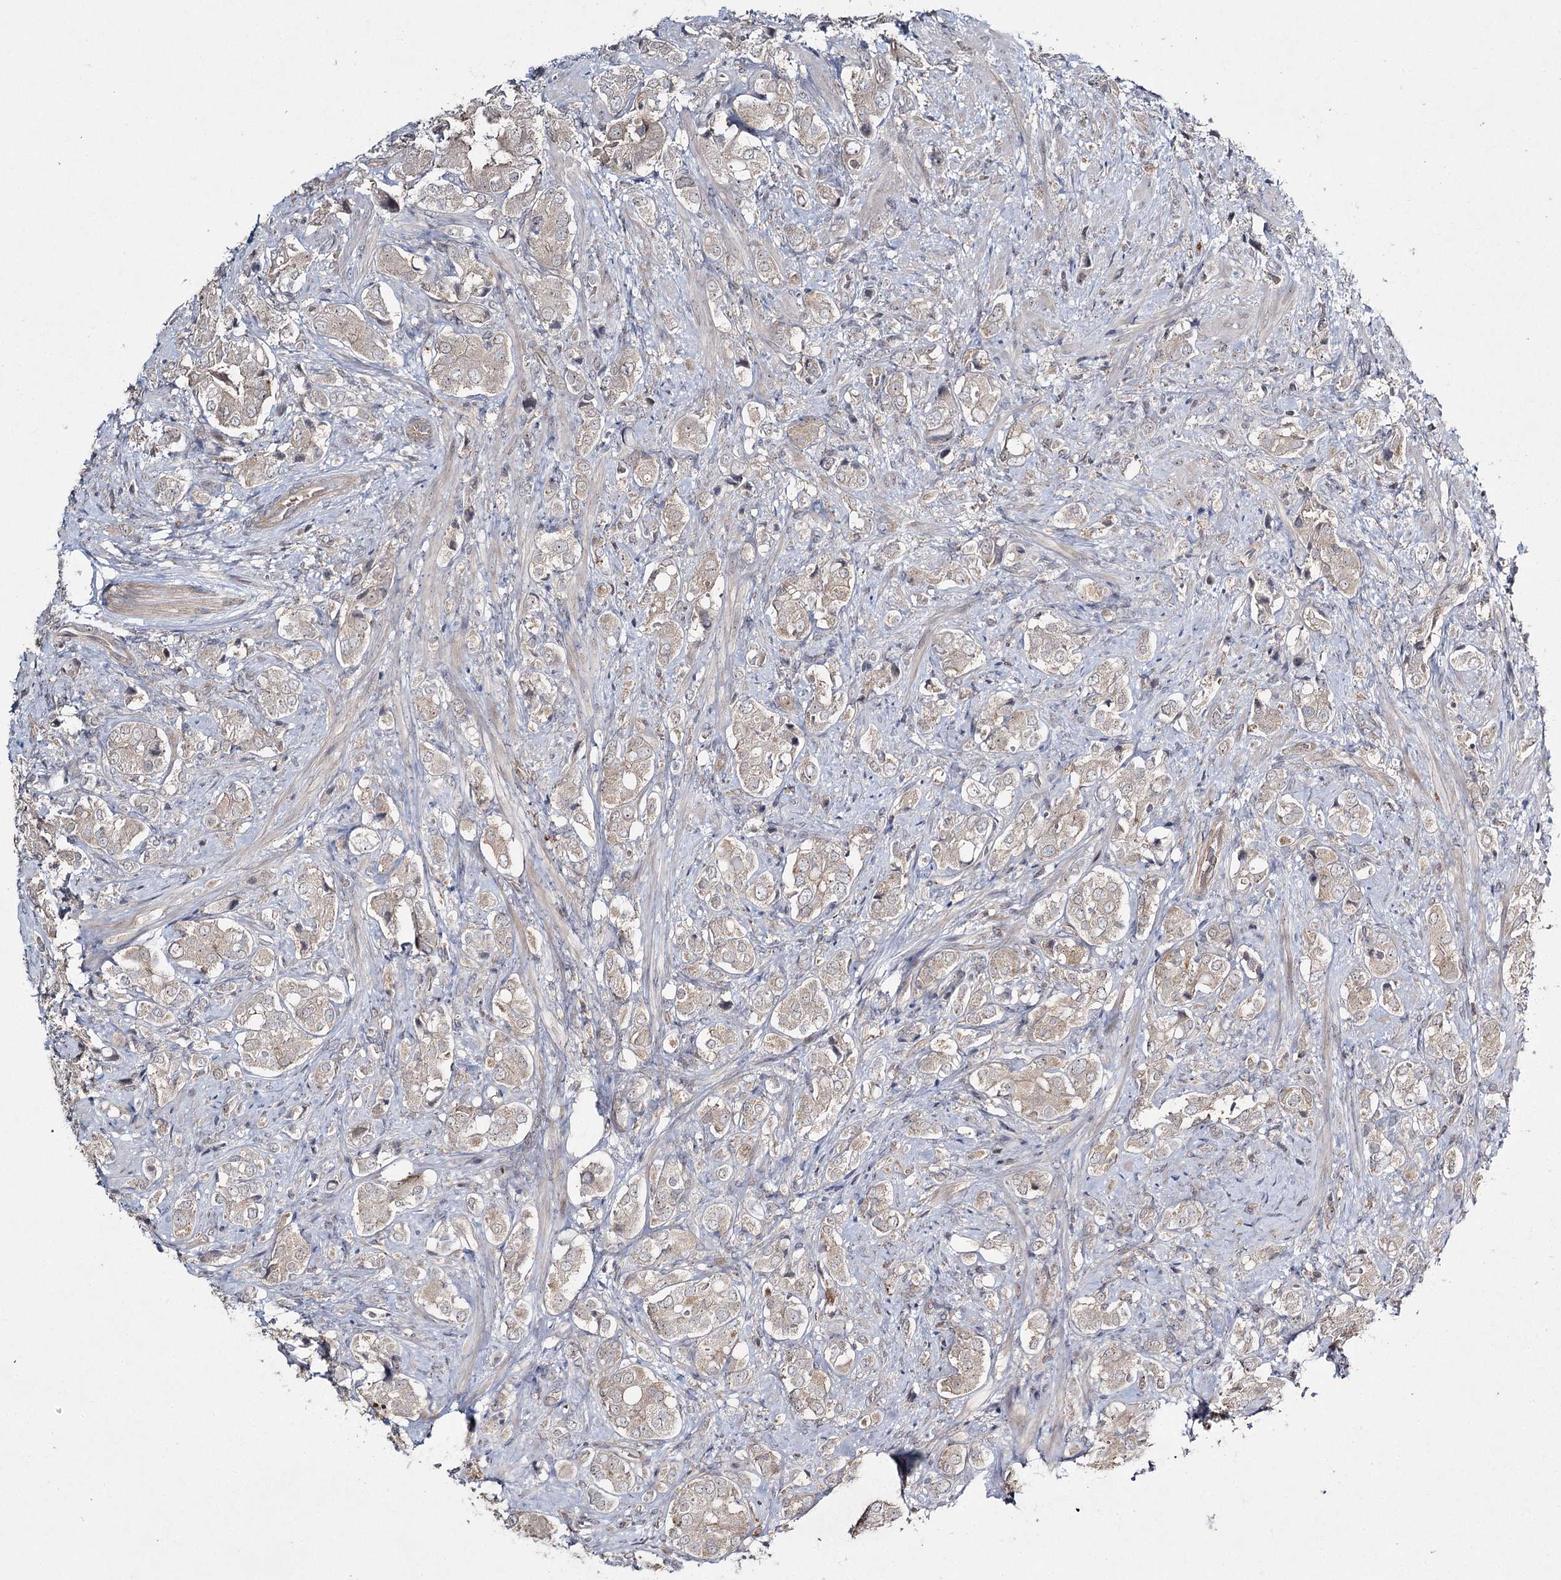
{"staining": {"intensity": "negative", "quantity": "none", "location": "none"}, "tissue": "prostate cancer", "cell_type": "Tumor cells", "image_type": "cancer", "snomed": [{"axis": "morphology", "description": "Adenocarcinoma, High grade"}, {"axis": "topography", "description": "Prostate"}], "caption": "This is a image of IHC staining of prostate high-grade adenocarcinoma, which shows no expression in tumor cells. Nuclei are stained in blue.", "gene": "WDR44", "patient": {"sex": "male", "age": 65}}